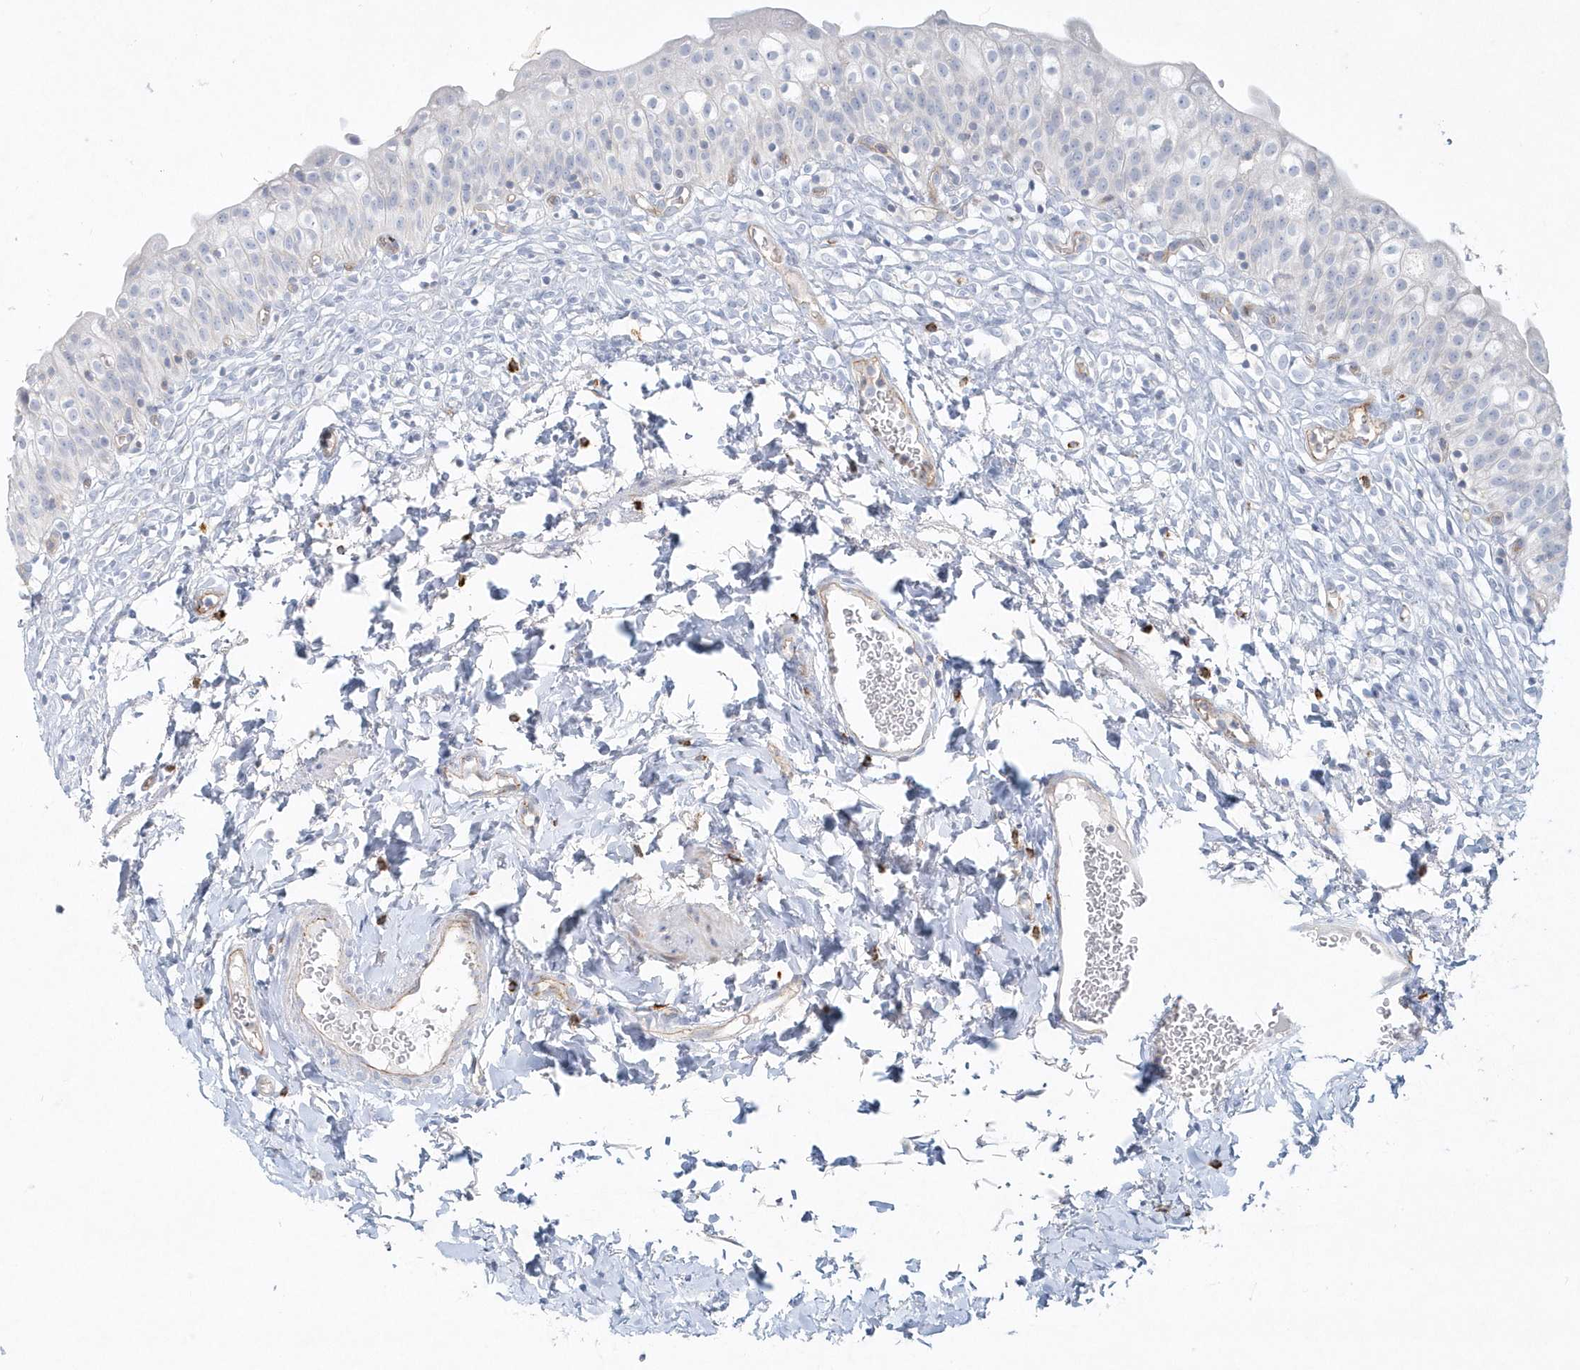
{"staining": {"intensity": "negative", "quantity": "none", "location": "none"}, "tissue": "urinary bladder", "cell_type": "Urothelial cells", "image_type": "normal", "snomed": [{"axis": "morphology", "description": "Normal tissue, NOS"}, {"axis": "topography", "description": "Urinary bladder"}], "caption": "Image shows no significant protein positivity in urothelial cells of normal urinary bladder.", "gene": "DNAH1", "patient": {"sex": "male", "age": 55}}